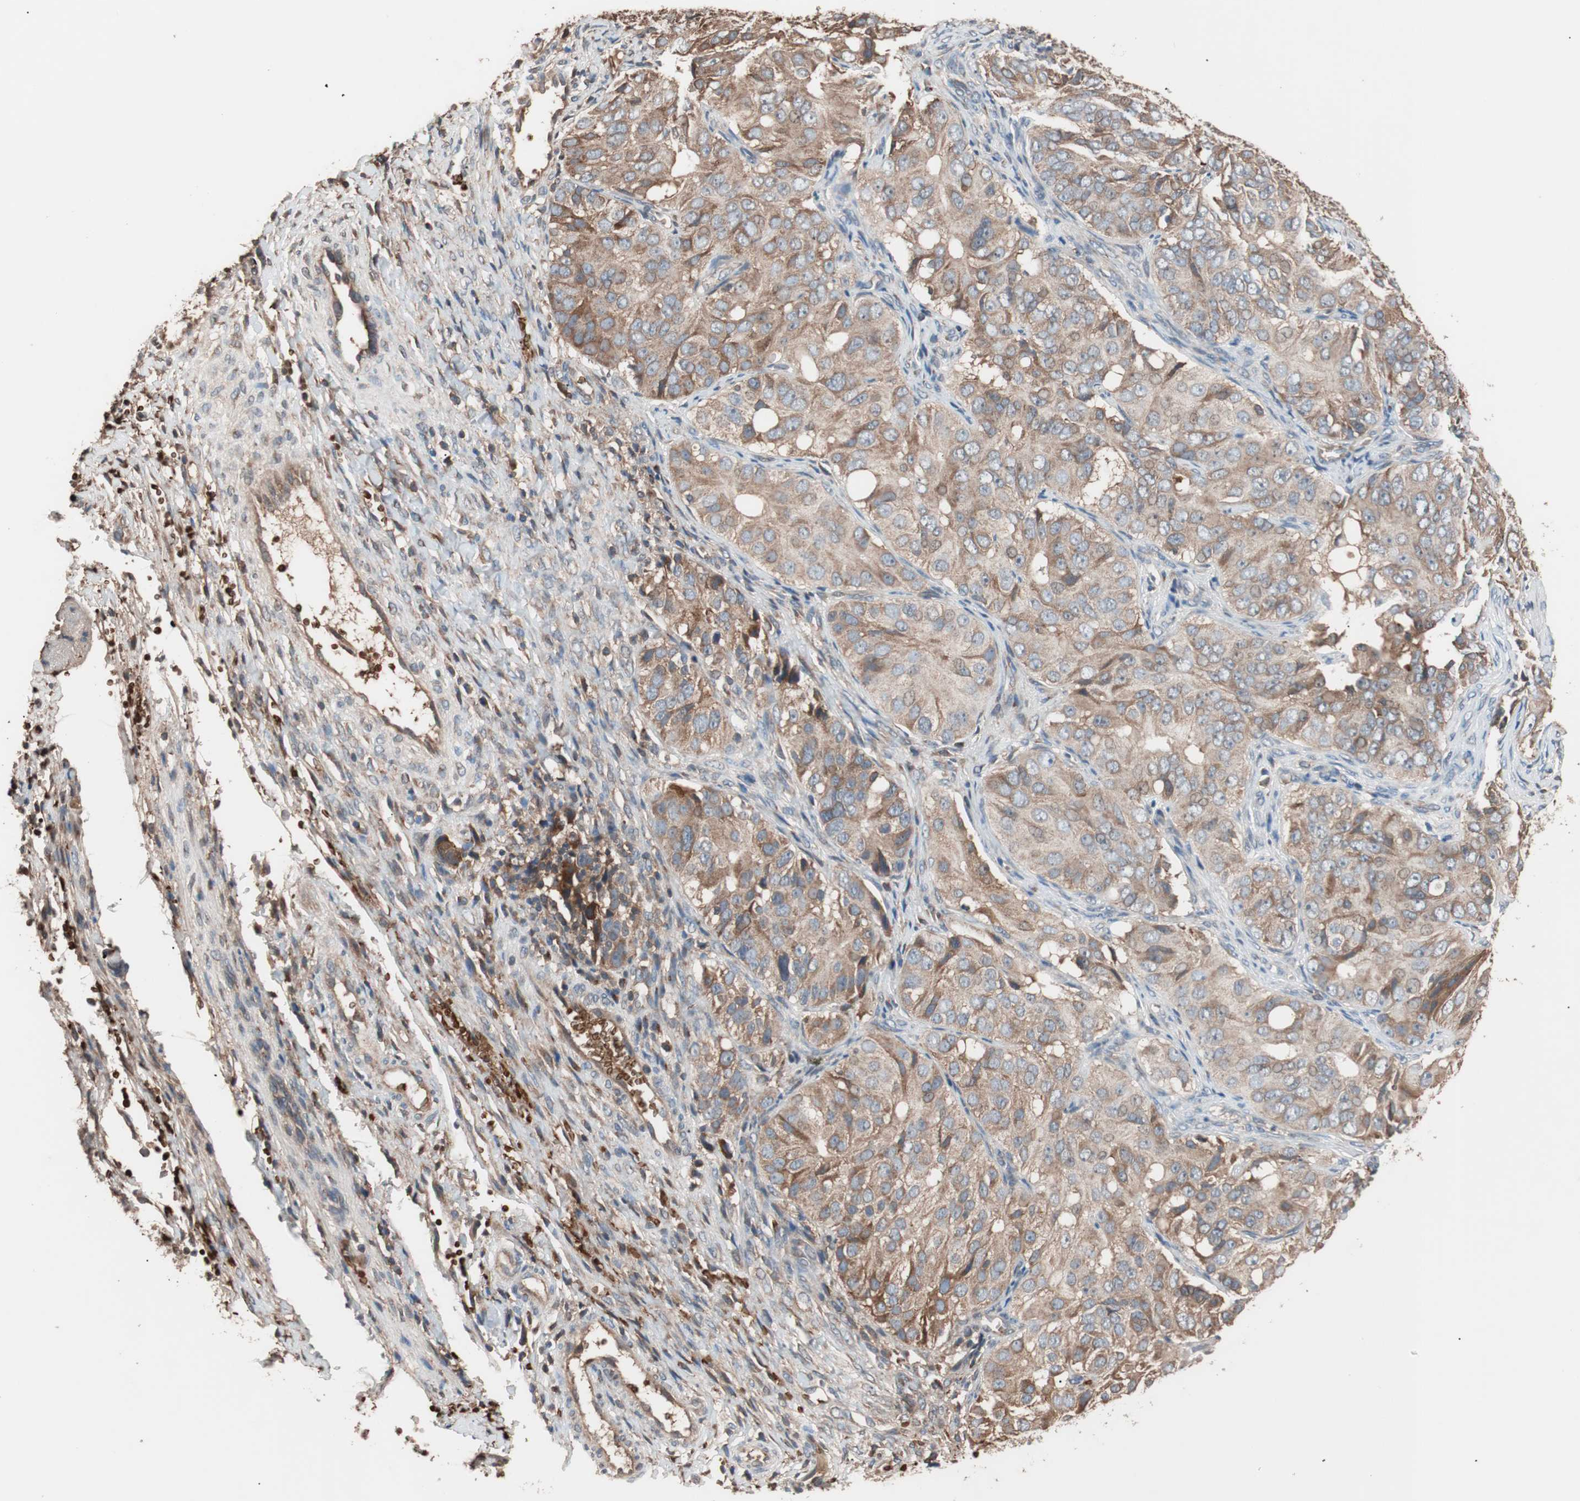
{"staining": {"intensity": "moderate", "quantity": ">75%", "location": "cytoplasmic/membranous"}, "tissue": "ovarian cancer", "cell_type": "Tumor cells", "image_type": "cancer", "snomed": [{"axis": "morphology", "description": "Carcinoma, endometroid"}, {"axis": "topography", "description": "Ovary"}], "caption": "Tumor cells exhibit medium levels of moderate cytoplasmic/membranous positivity in about >75% of cells in human ovarian endometroid carcinoma.", "gene": "GLYCTK", "patient": {"sex": "female", "age": 51}}